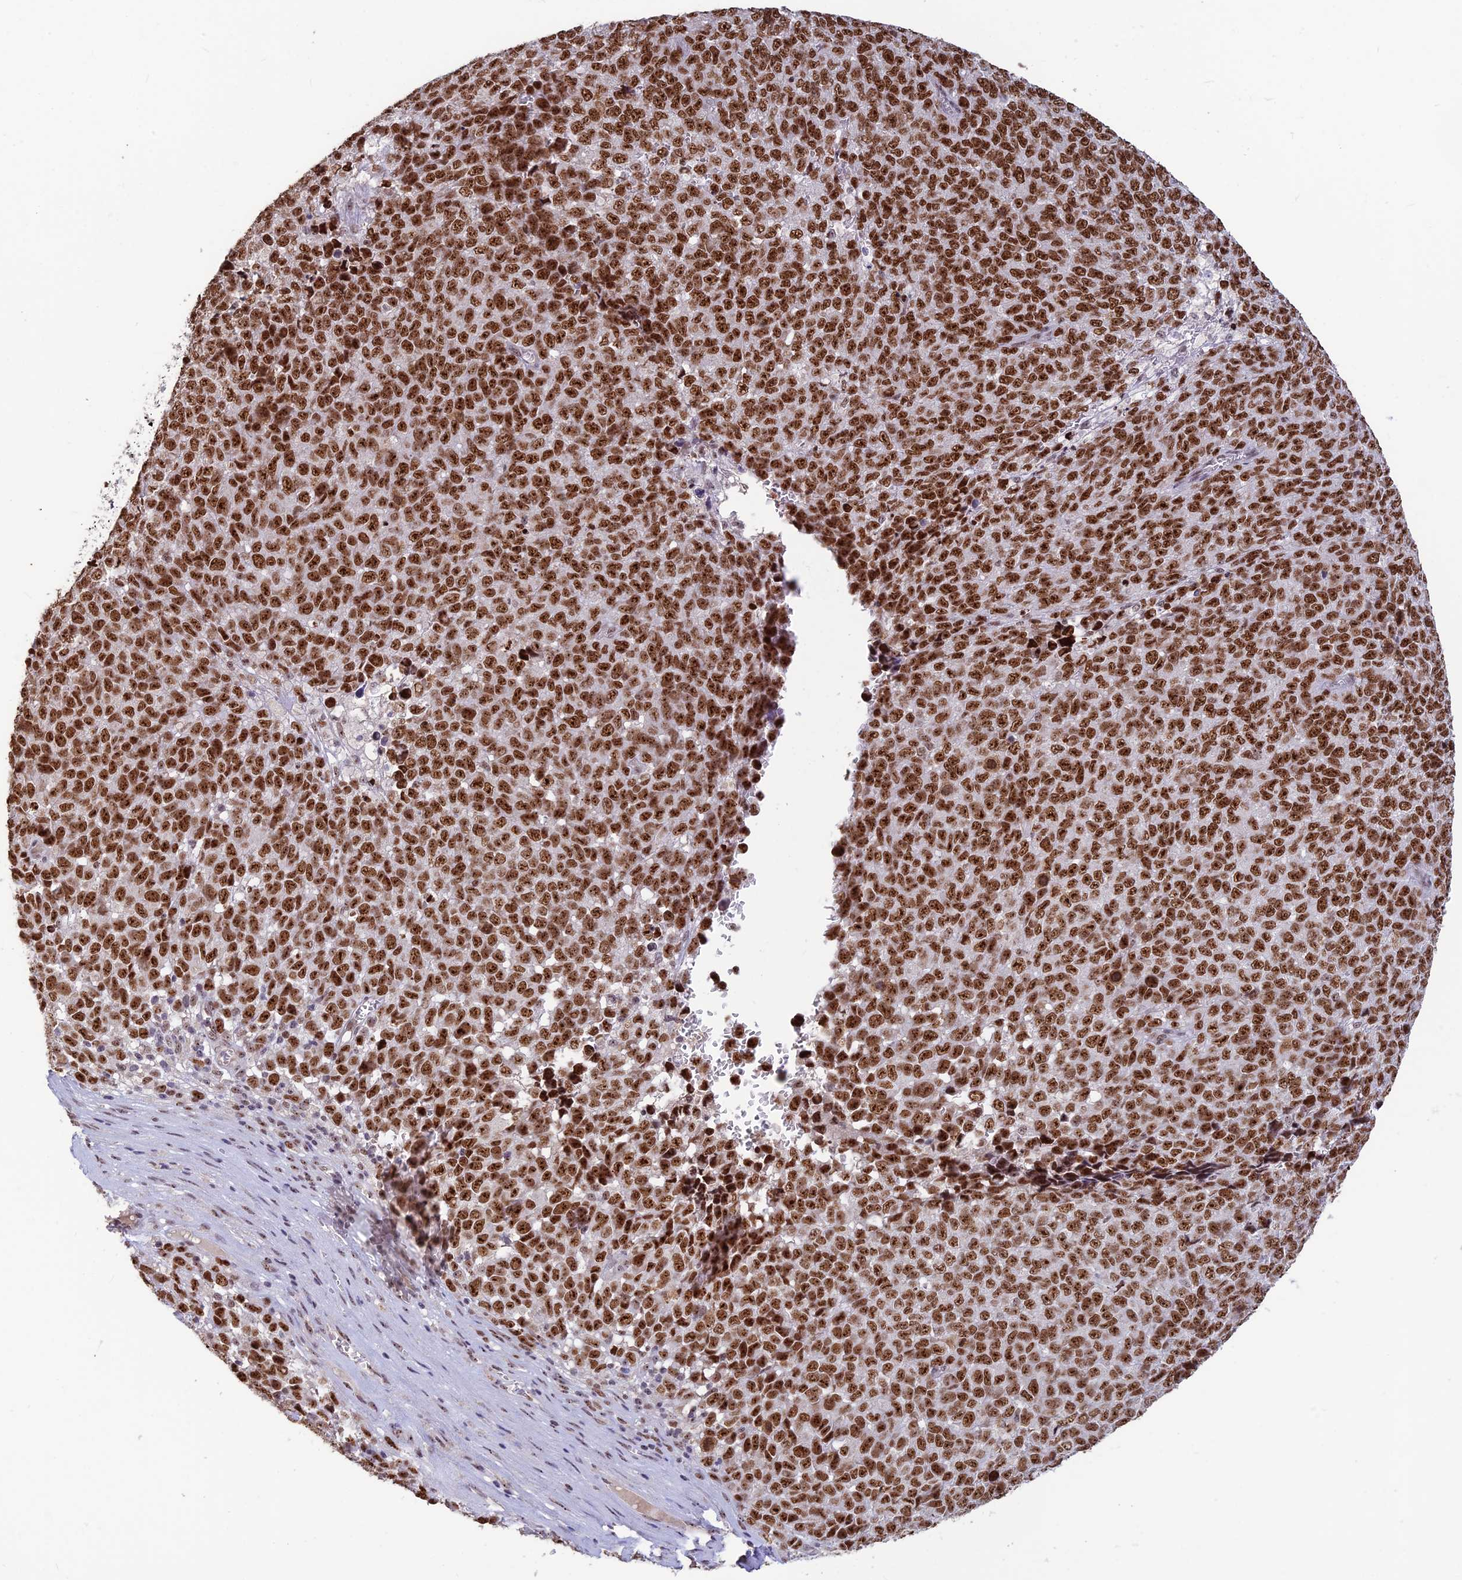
{"staining": {"intensity": "strong", "quantity": ">75%", "location": "nuclear"}, "tissue": "melanoma", "cell_type": "Tumor cells", "image_type": "cancer", "snomed": [{"axis": "morphology", "description": "Malignant melanoma, NOS"}, {"axis": "topography", "description": "Nose, NOS"}], "caption": "Malignant melanoma tissue shows strong nuclear positivity in about >75% of tumor cells", "gene": "POLR1G", "patient": {"sex": "female", "age": 48}}